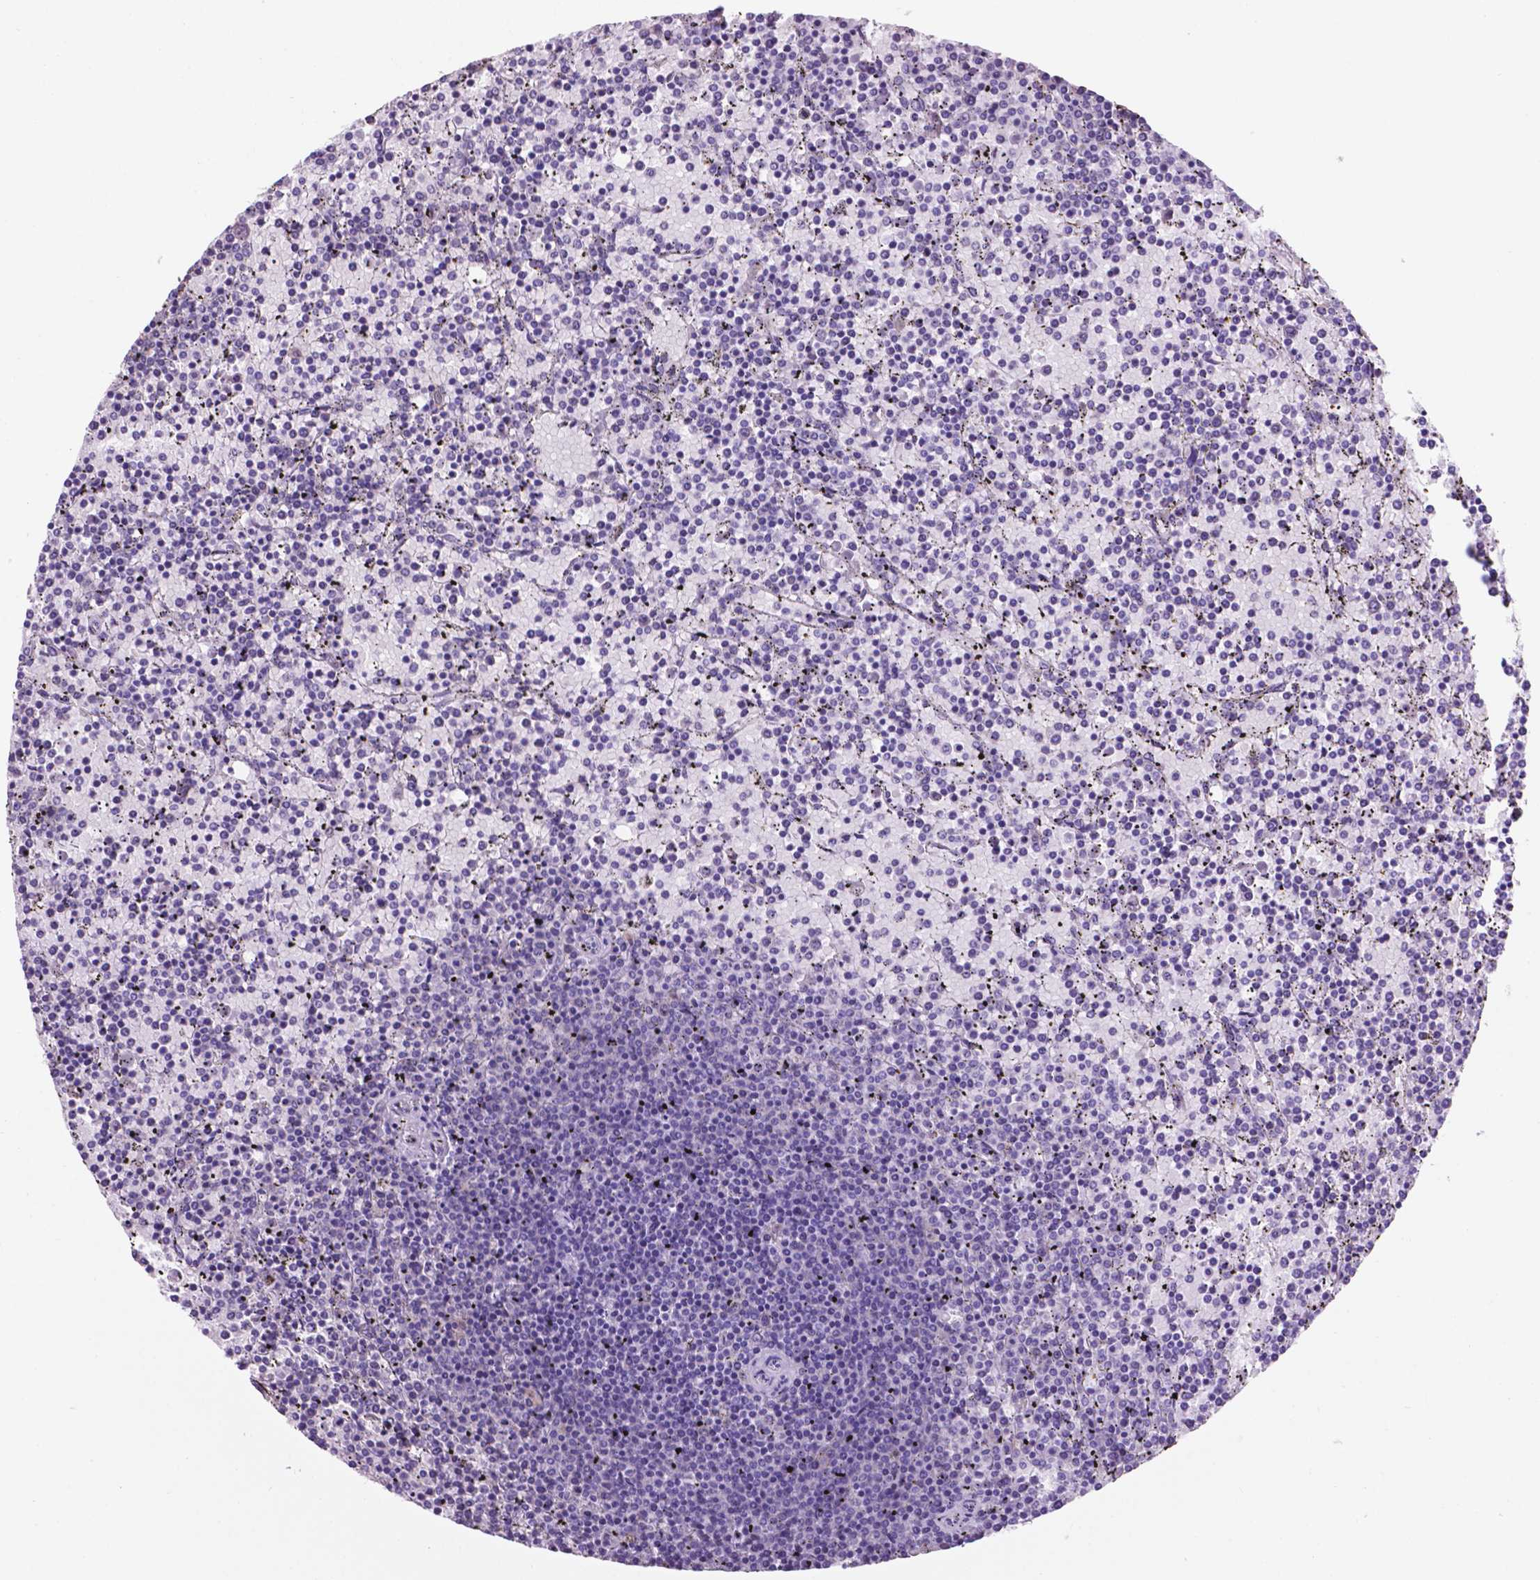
{"staining": {"intensity": "negative", "quantity": "none", "location": "none"}, "tissue": "lymphoma", "cell_type": "Tumor cells", "image_type": "cancer", "snomed": [{"axis": "morphology", "description": "Malignant lymphoma, non-Hodgkin's type, Low grade"}, {"axis": "topography", "description": "Spleen"}], "caption": "This is a photomicrograph of immunohistochemistry (IHC) staining of malignant lymphoma, non-Hodgkin's type (low-grade), which shows no expression in tumor cells.", "gene": "SPDYA", "patient": {"sex": "female", "age": 77}}